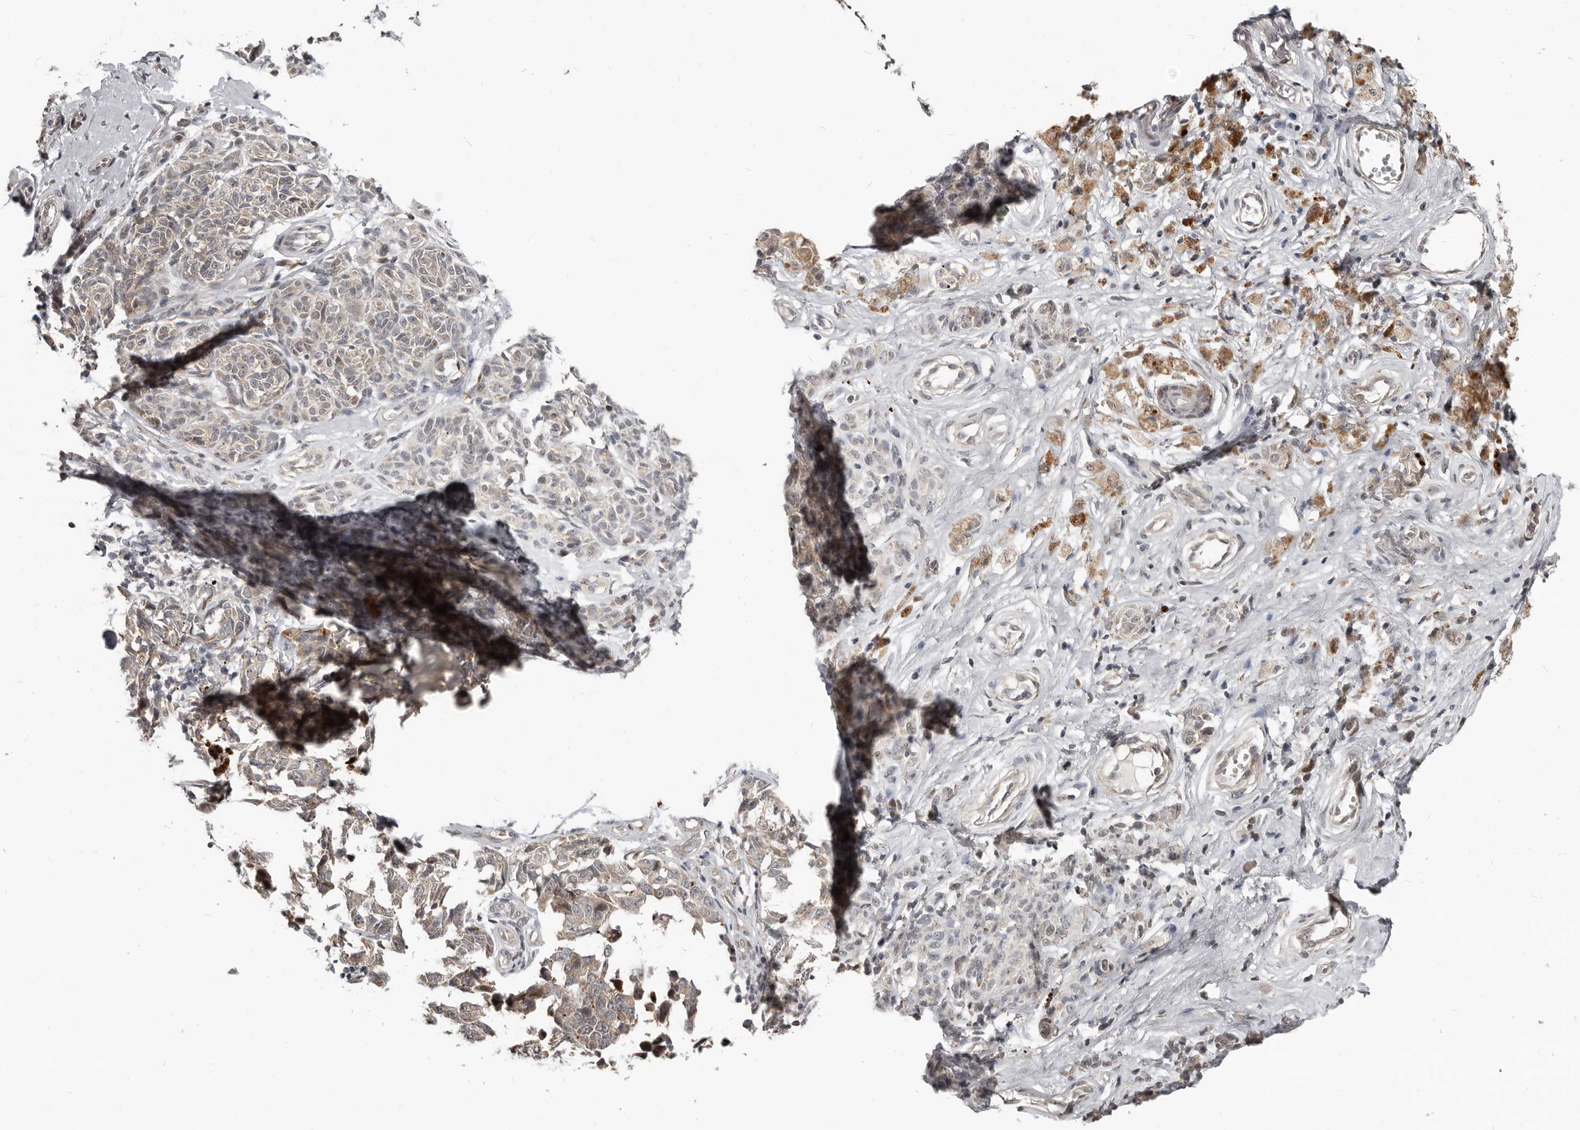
{"staining": {"intensity": "weak", "quantity": "<25%", "location": "cytoplasmic/membranous"}, "tissue": "melanoma", "cell_type": "Tumor cells", "image_type": "cancer", "snomed": [{"axis": "morphology", "description": "Malignant melanoma, NOS"}, {"axis": "topography", "description": "Skin"}], "caption": "Immunohistochemistry (IHC) of malignant melanoma displays no expression in tumor cells.", "gene": "APOL6", "patient": {"sex": "female", "age": 64}}